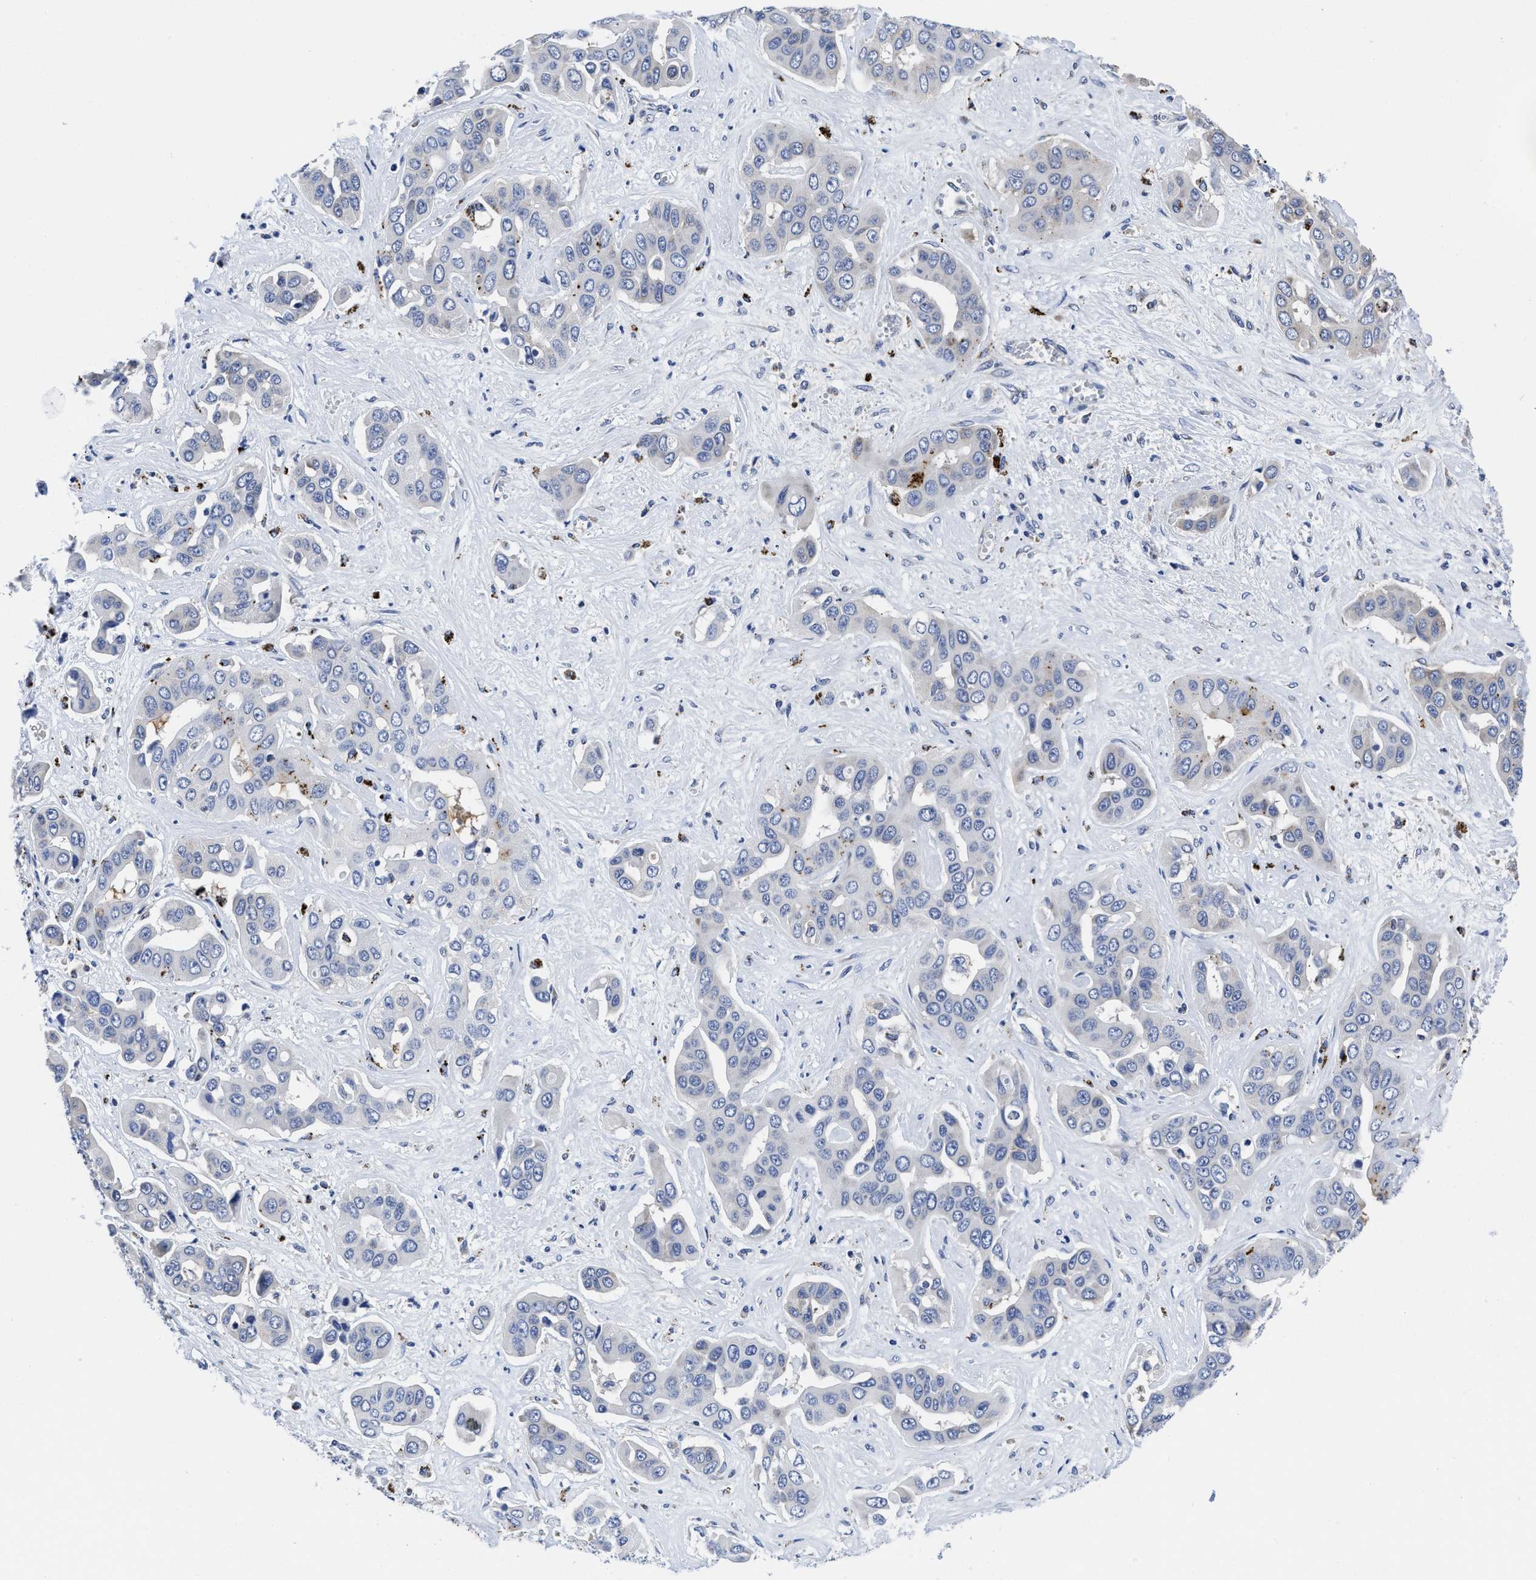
{"staining": {"intensity": "negative", "quantity": "none", "location": "none"}, "tissue": "liver cancer", "cell_type": "Tumor cells", "image_type": "cancer", "snomed": [{"axis": "morphology", "description": "Cholangiocarcinoma"}, {"axis": "topography", "description": "Liver"}], "caption": "Tumor cells are negative for brown protein staining in liver cancer.", "gene": "YARS1", "patient": {"sex": "female", "age": 52}}